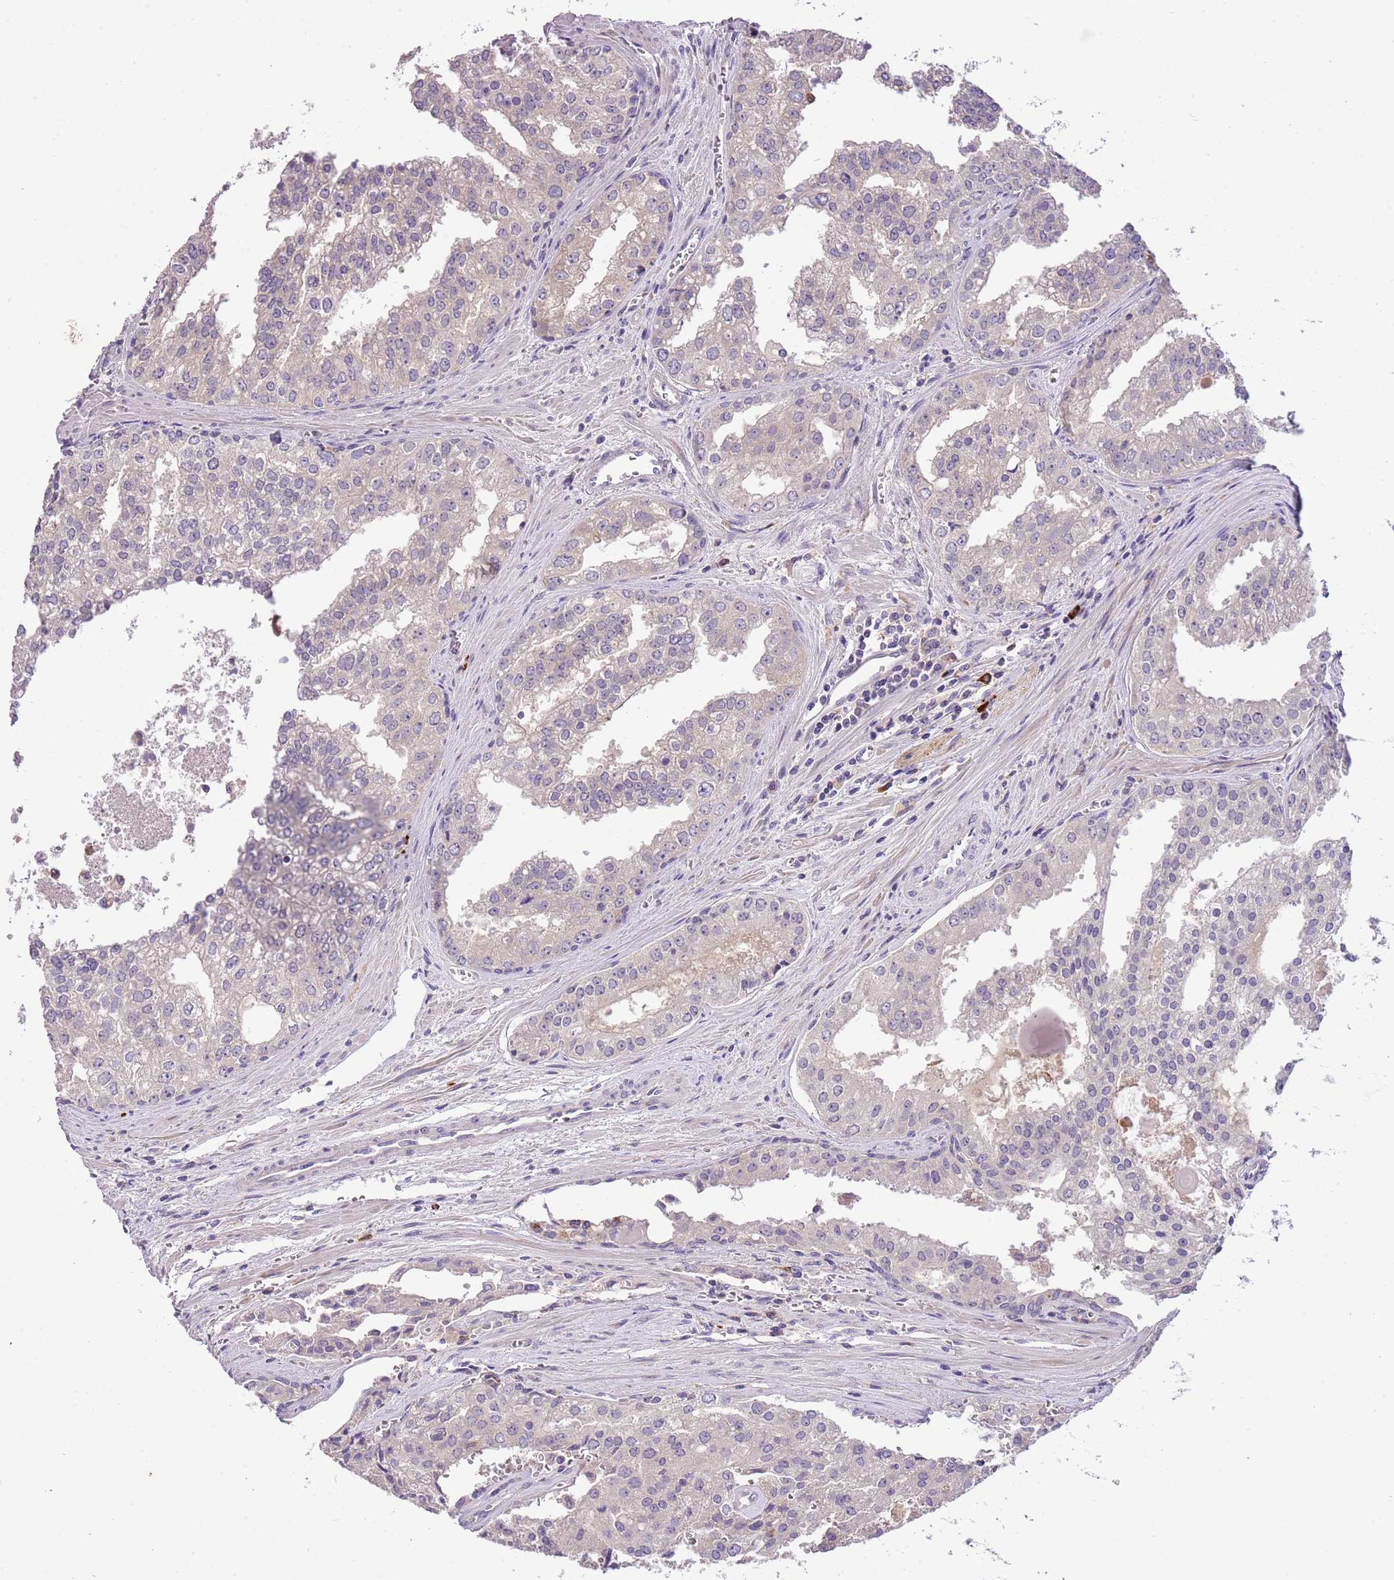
{"staining": {"intensity": "negative", "quantity": "none", "location": "none"}, "tissue": "prostate cancer", "cell_type": "Tumor cells", "image_type": "cancer", "snomed": [{"axis": "morphology", "description": "Adenocarcinoma, High grade"}, {"axis": "topography", "description": "Prostate"}], "caption": "Tumor cells show no significant expression in prostate adenocarcinoma (high-grade). (DAB (3,3'-diaminobenzidine) immunohistochemistry visualized using brightfield microscopy, high magnification).", "gene": "SCAMP5", "patient": {"sex": "male", "age": 68}}